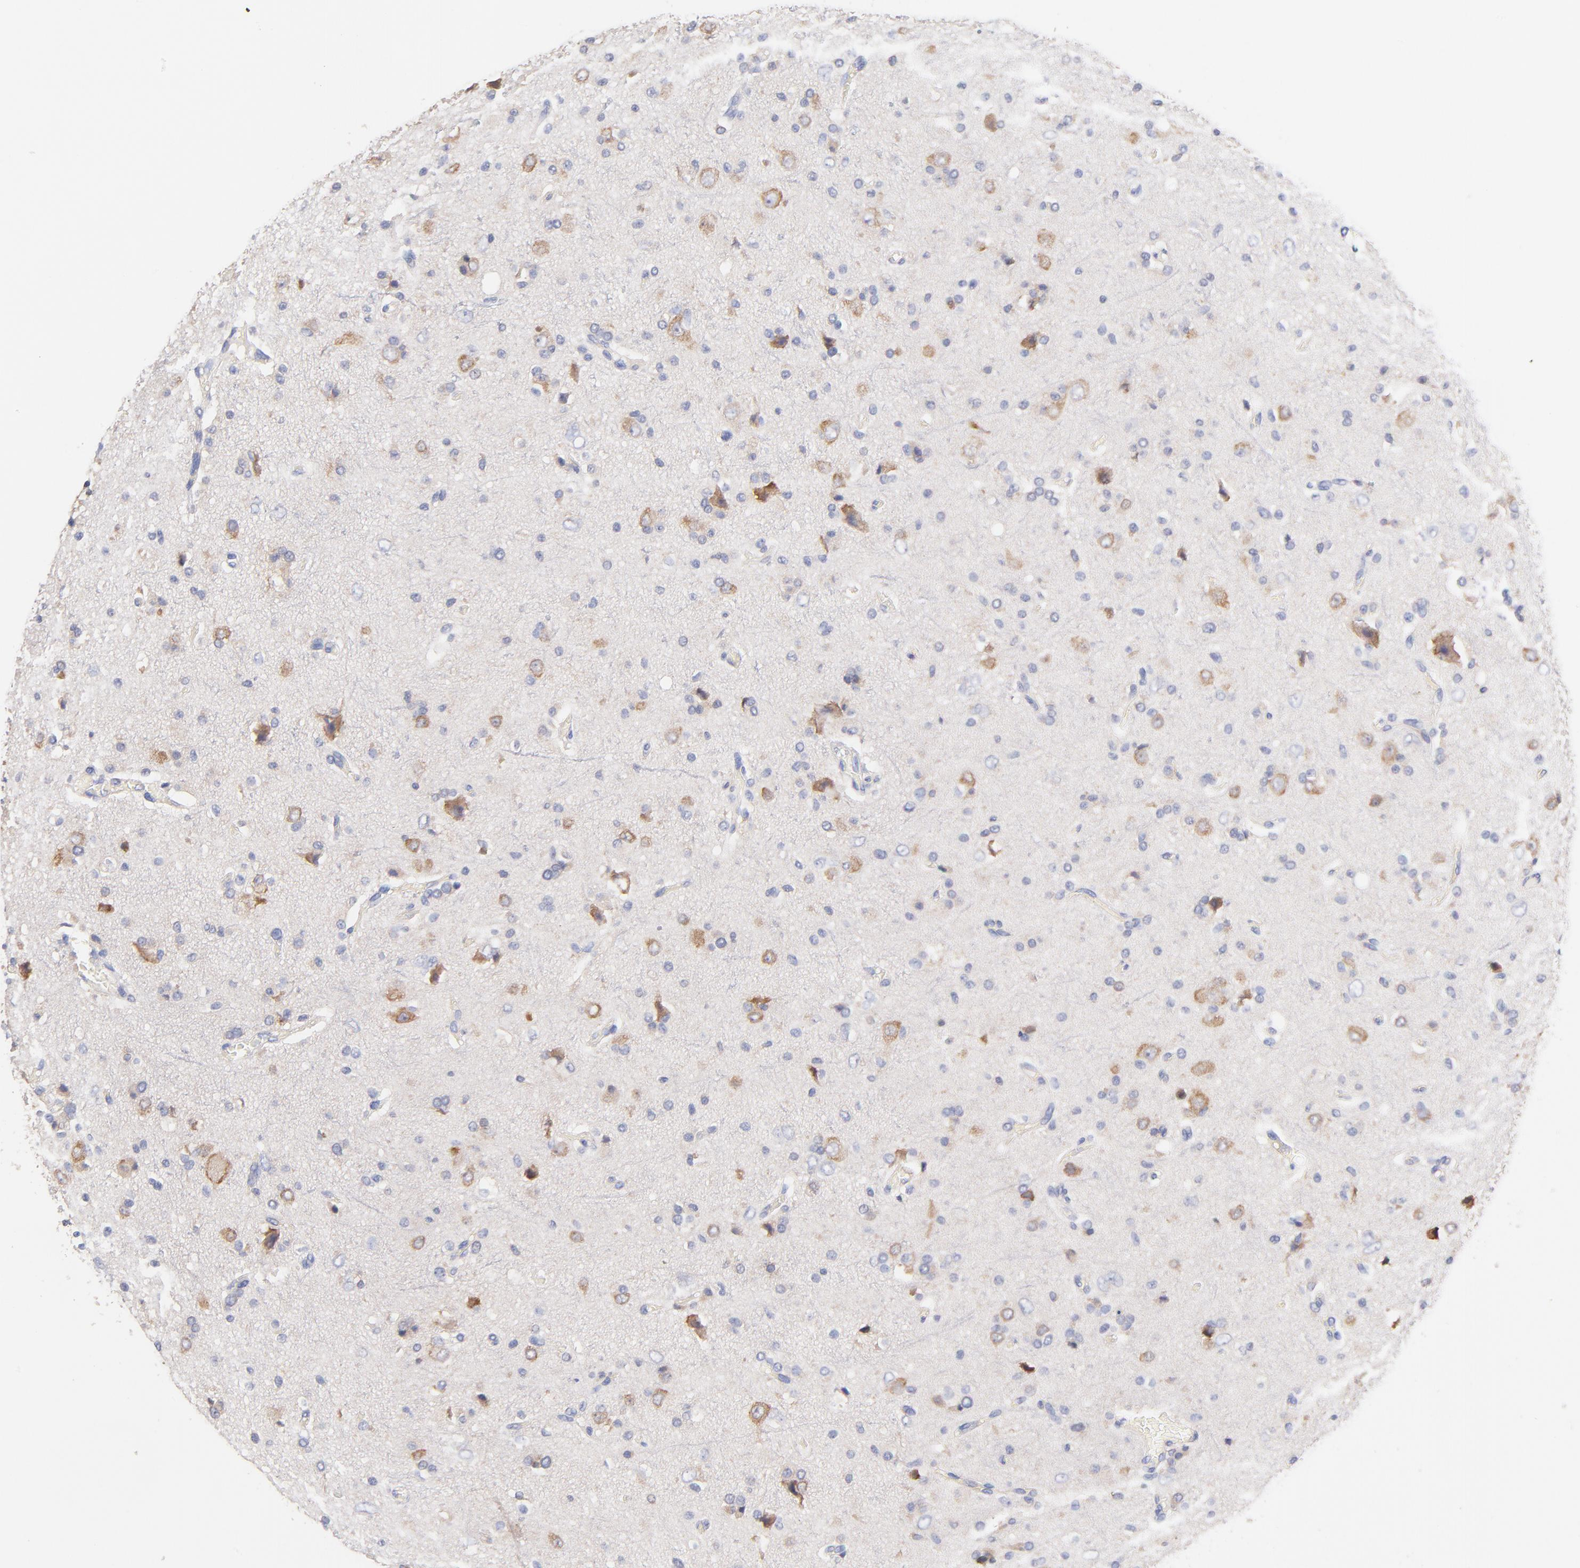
{"staining": {"intensity": "negative", "quantity": "none", "location": "none"}, "tissue": "glioma", "cell_type": "Tumor cells", "image_type": "cancer", "snomed": [{"axis": "morphology", "description": "Glioma, malignant, High grade"}, {"axis": "topography", "description": "Brain"}], "caption": "Immunohistochemistry (IHC) micrograph of neoplastic tissue: human glioma stained with DAB (3,3'-diaminobenzidine) reveals no significant protein positivity in tumor cells.", "gene": "TNFRSF13C", "patient": {"sex": "male", "age": 47}}